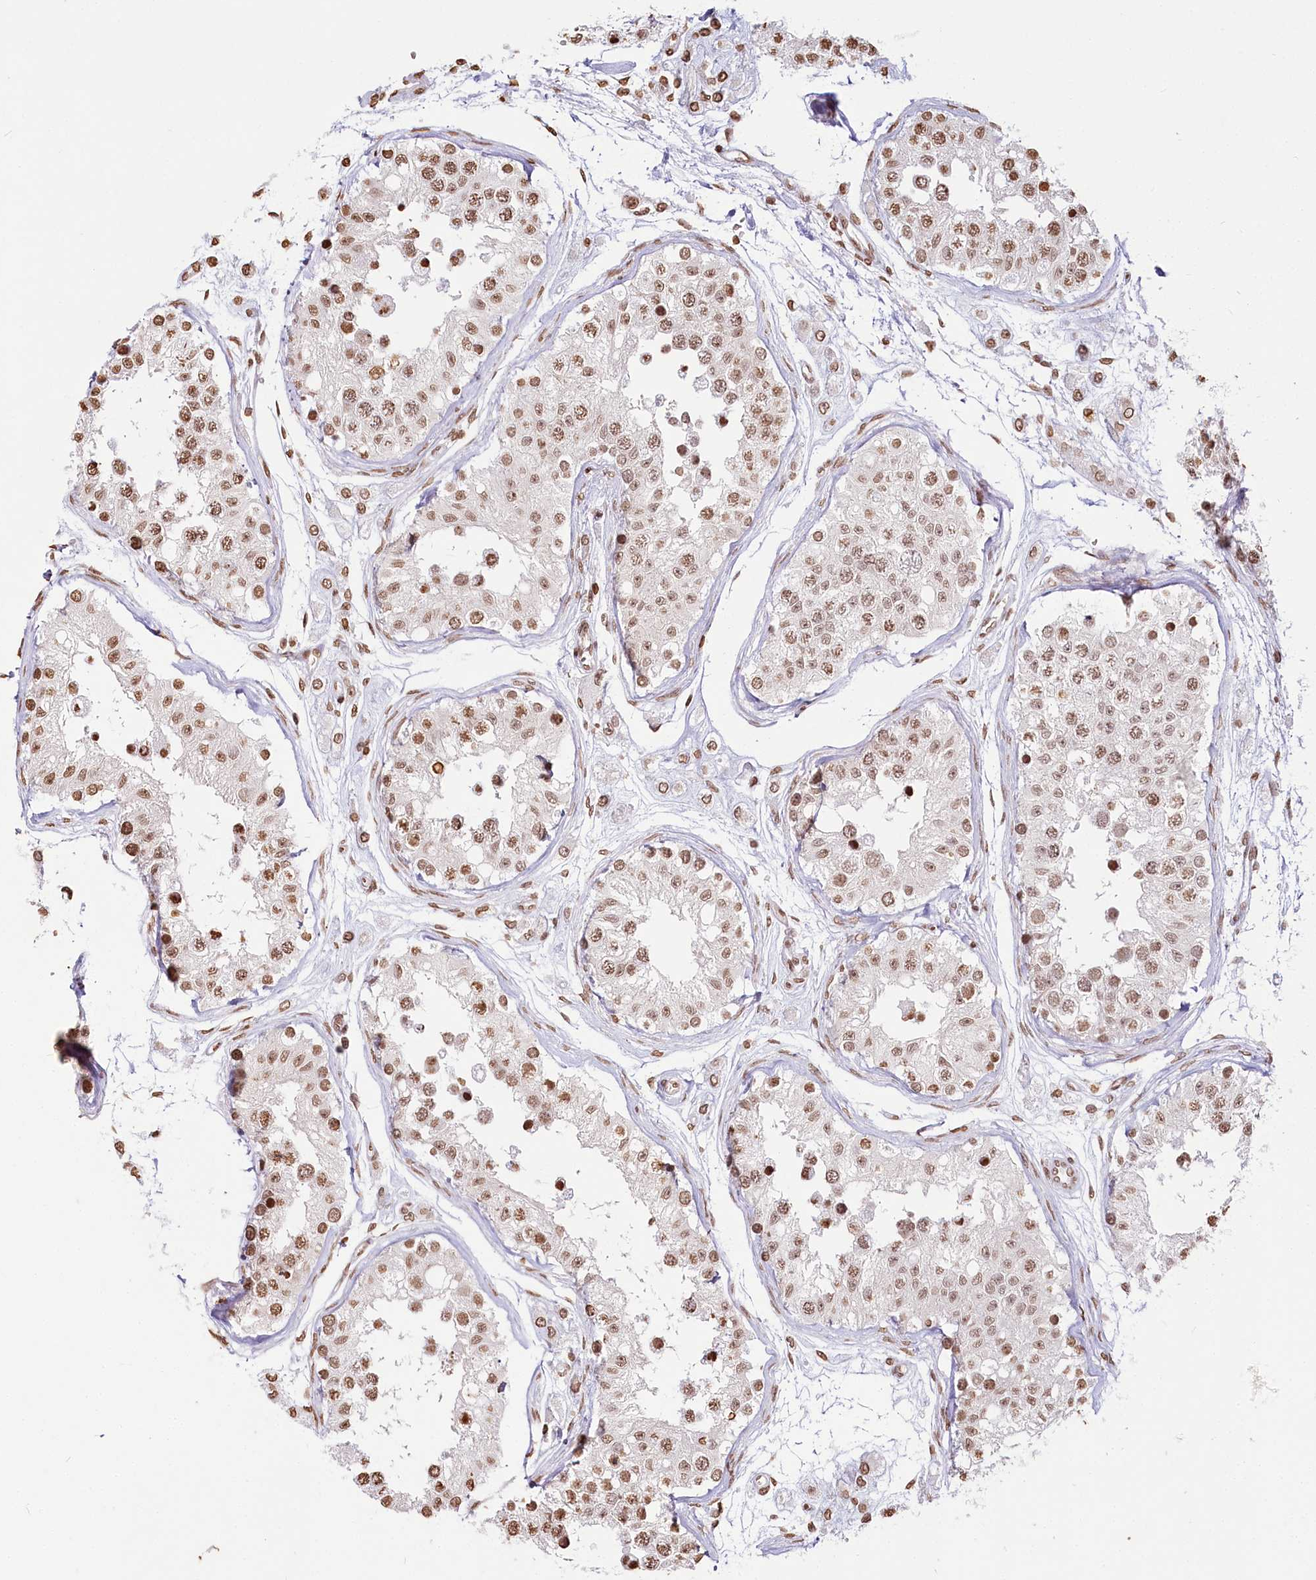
{"staining": {"intensity": "moderate", "quantity": ">75%", "location": "nuclear"}, "tissue": "testis", "cell_type": "Cells in seminiferous ducts", "image_type": "normal", "snomed": [{"axis": "morphology", "description": "Normal tissue, NOS"}, {"axis": "morphology", "description": "Adenocarcinoma, metastatic, NOS"}, {"axis": "topography", "description": "Testis"}], "caption": "Immunohistochemical staining of unremarkable testis displays moderate nuclear protein positivity in approximately >75% of cells in seminiferous ducts.", "gene": "FAM13A", "patient": {"sex": "male", "age": 26}}